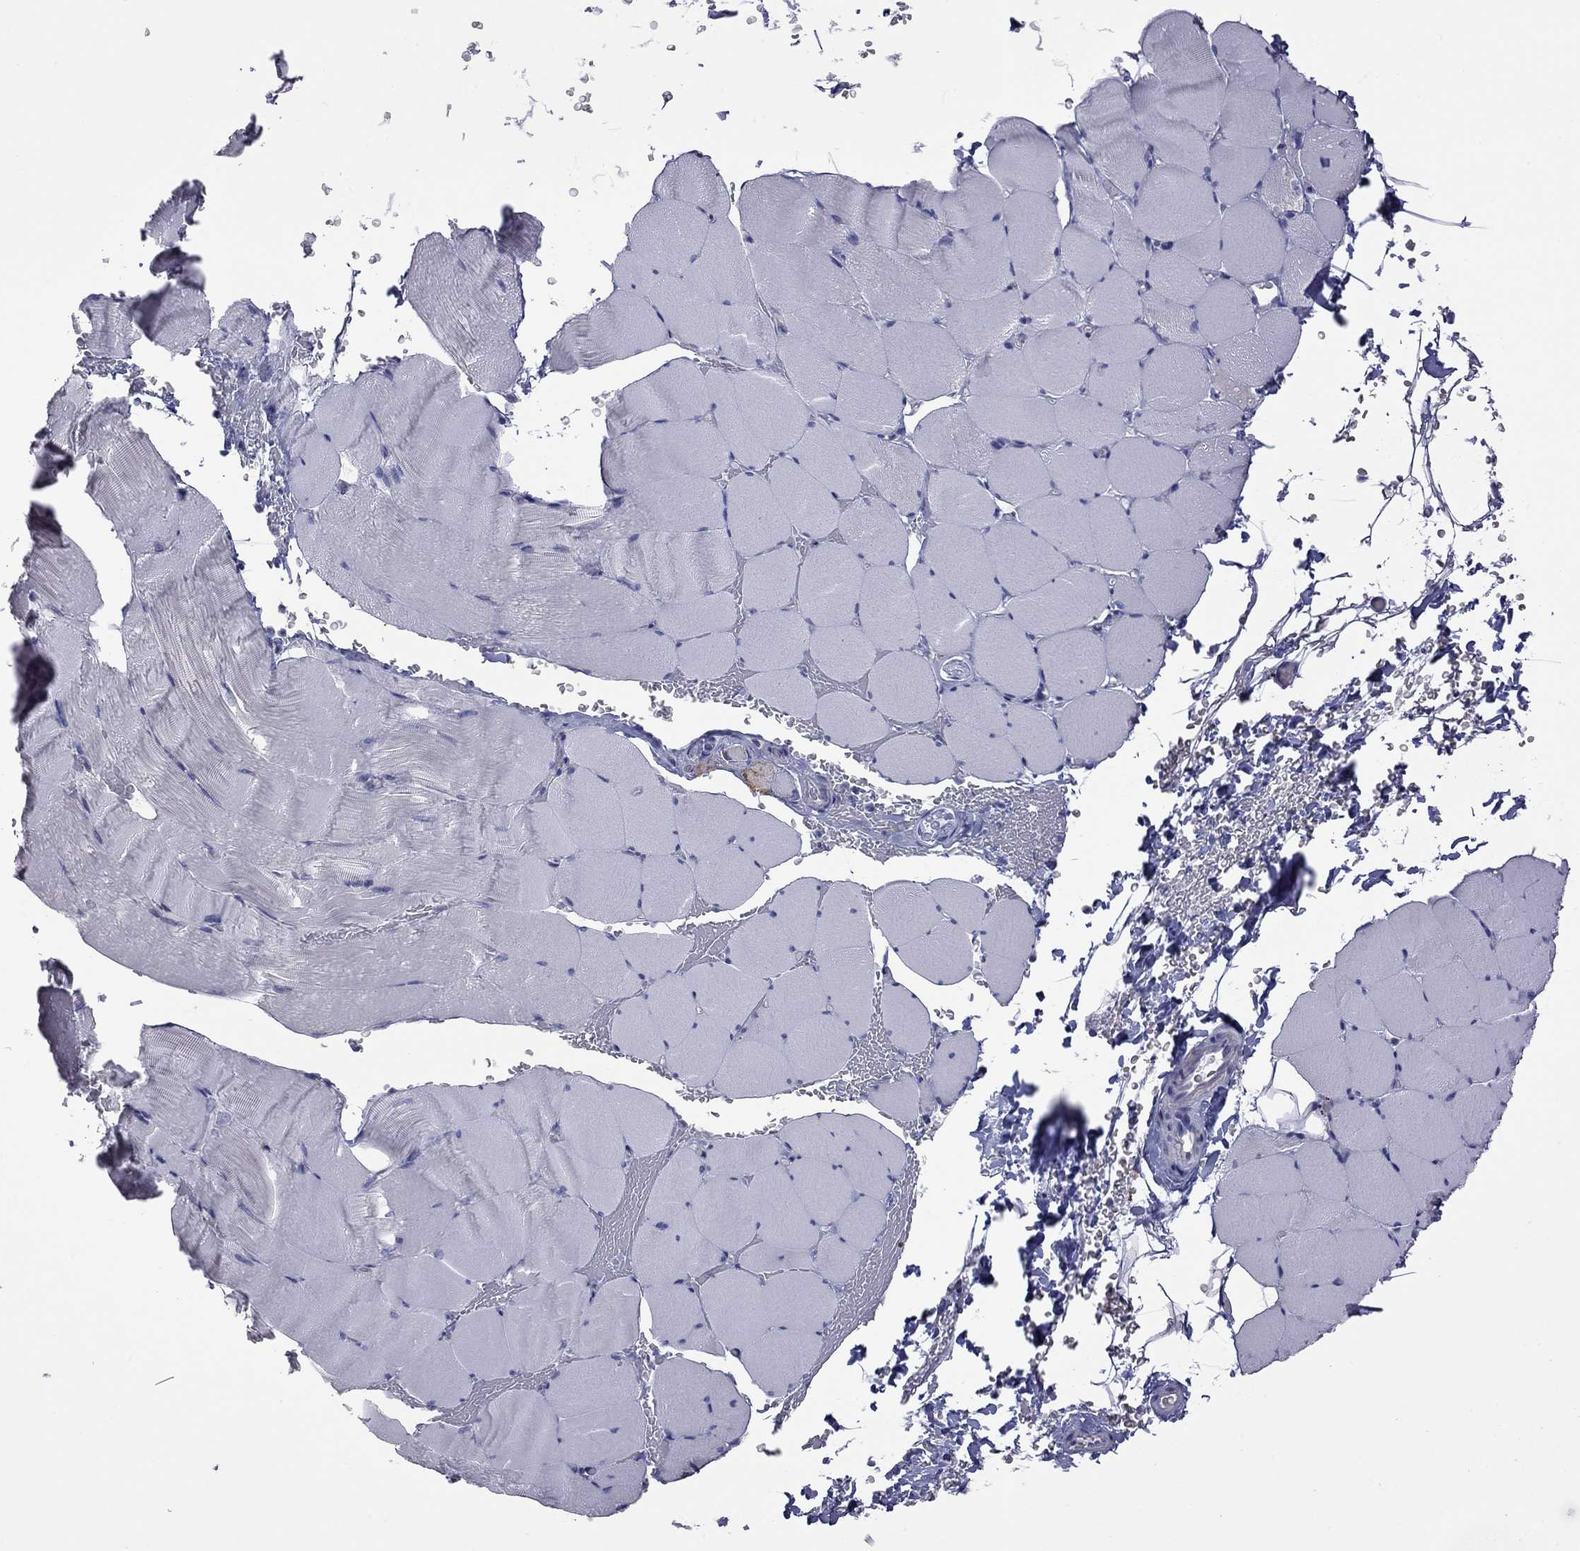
{"staining": {"intensity": "negative", "quantity": "none", "location": "none"}, "tissue": "skeletal muscle", "cell_type": "Myocytes", "image_type": "normal", "snomed": [{"axis": "morphology", "description": "Normal tissue, NOS"}, {"axis": "topography", "description": "Skeletal muscle"}], "caption": "Immunohistochemistry (IHC) of normal skeletal muscle shows no expression in myocytes. The staining is performed using DAB (3,3'-diaminobenzidine) brown chromogen with nuclei counter-stained in using hematoxylin.", "gene": "HYLS1", "patient": {"sex": "female", "age": 37}}